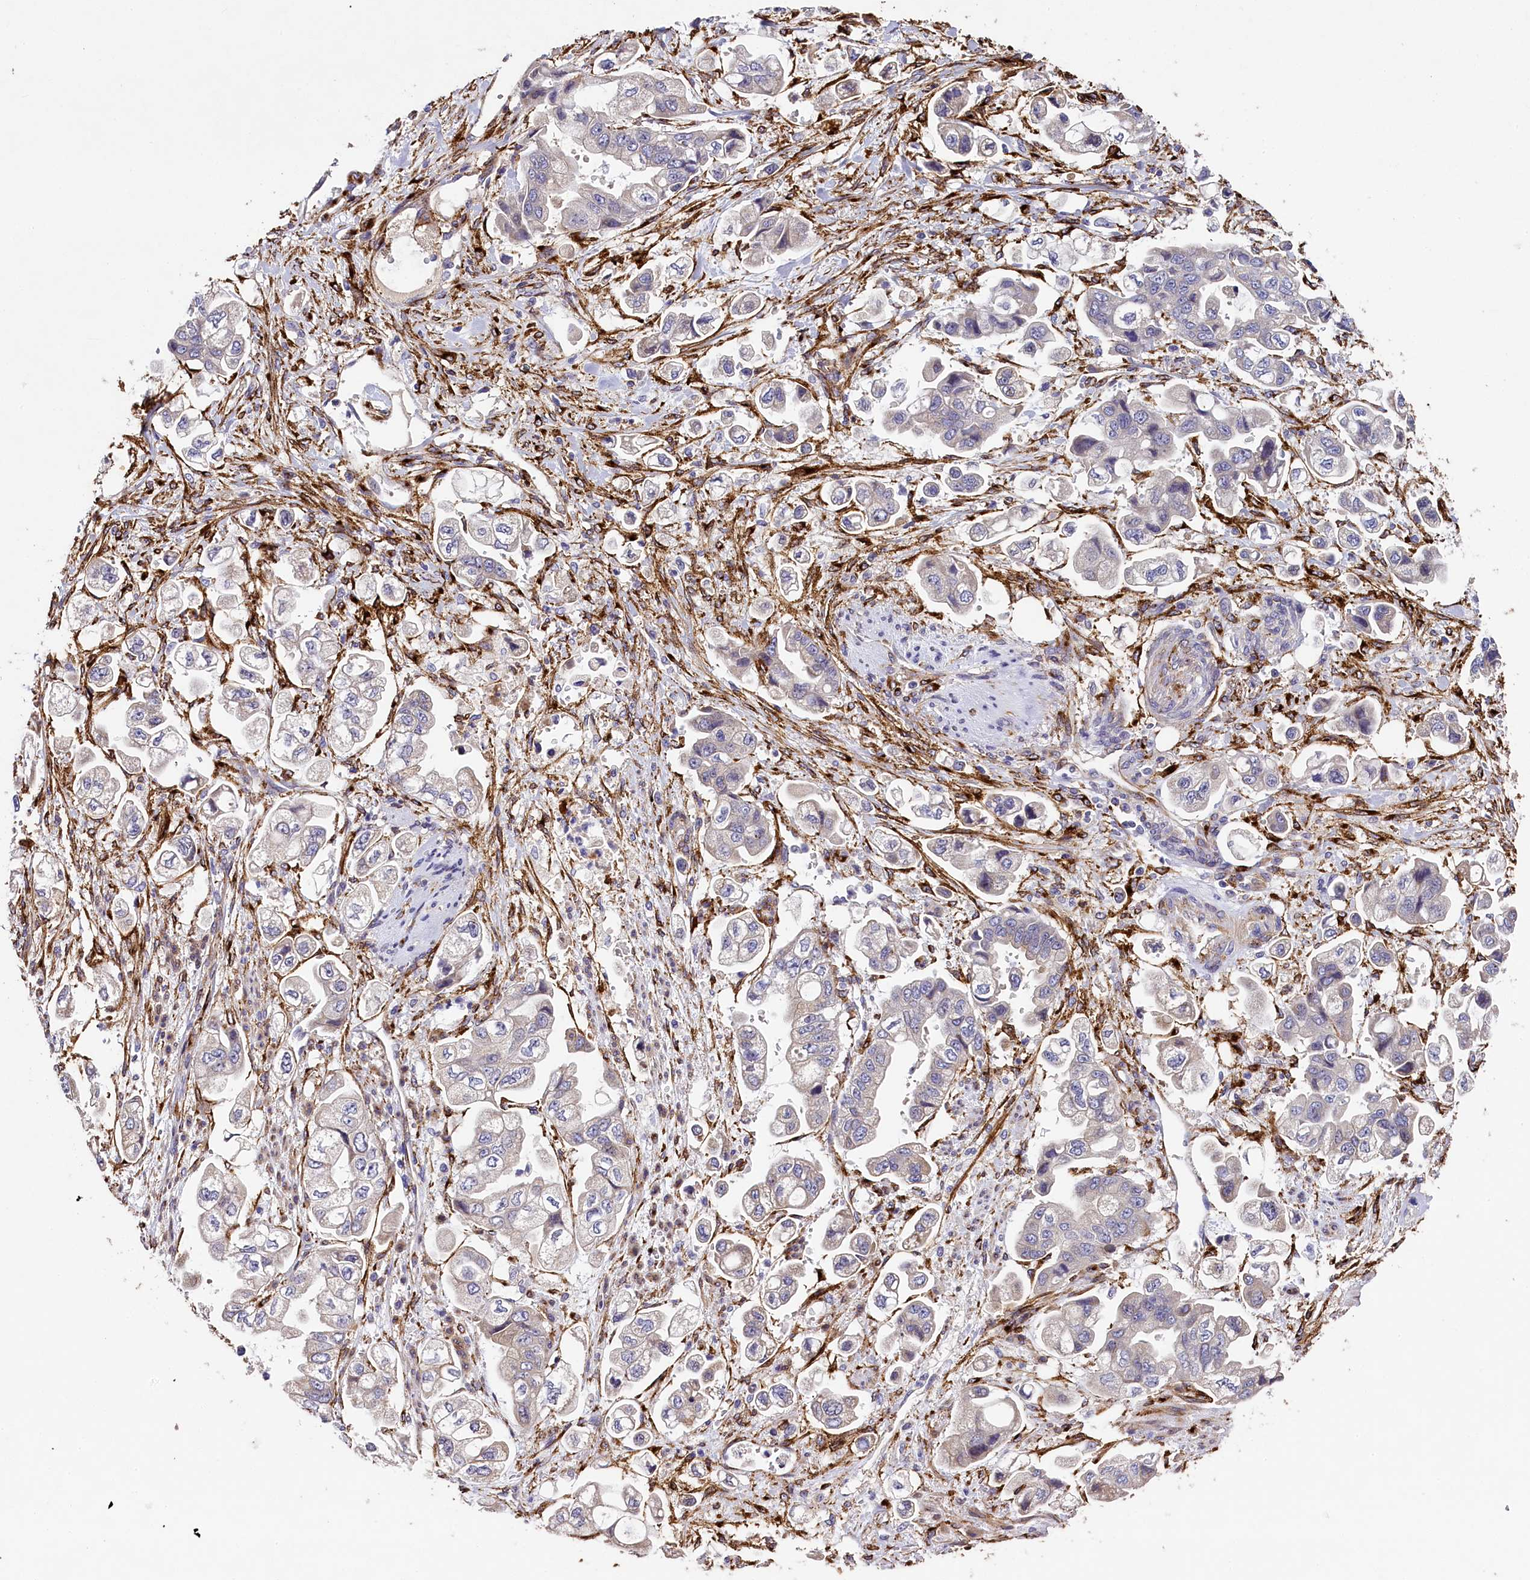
{"staining": {"intensity": "negative", "quantity": "none", "location": "none"}, "tissue": "stomach cancer", "cell_type": "Tumor cells", "image_type": "cancer", "snomed": [{"axis": "morphology", "description": "Adenocarcinoma, NOS"}, {"axis": "topography", "description": "Stomach"}], "caption": "An immunohistochemistry (IHC) photomicrograph of stomach cancer is shown. There is no staining in tumor cells of stomach cancer.", "gene": "MRC2", "patient": {"sex": "male", "age": 62}}